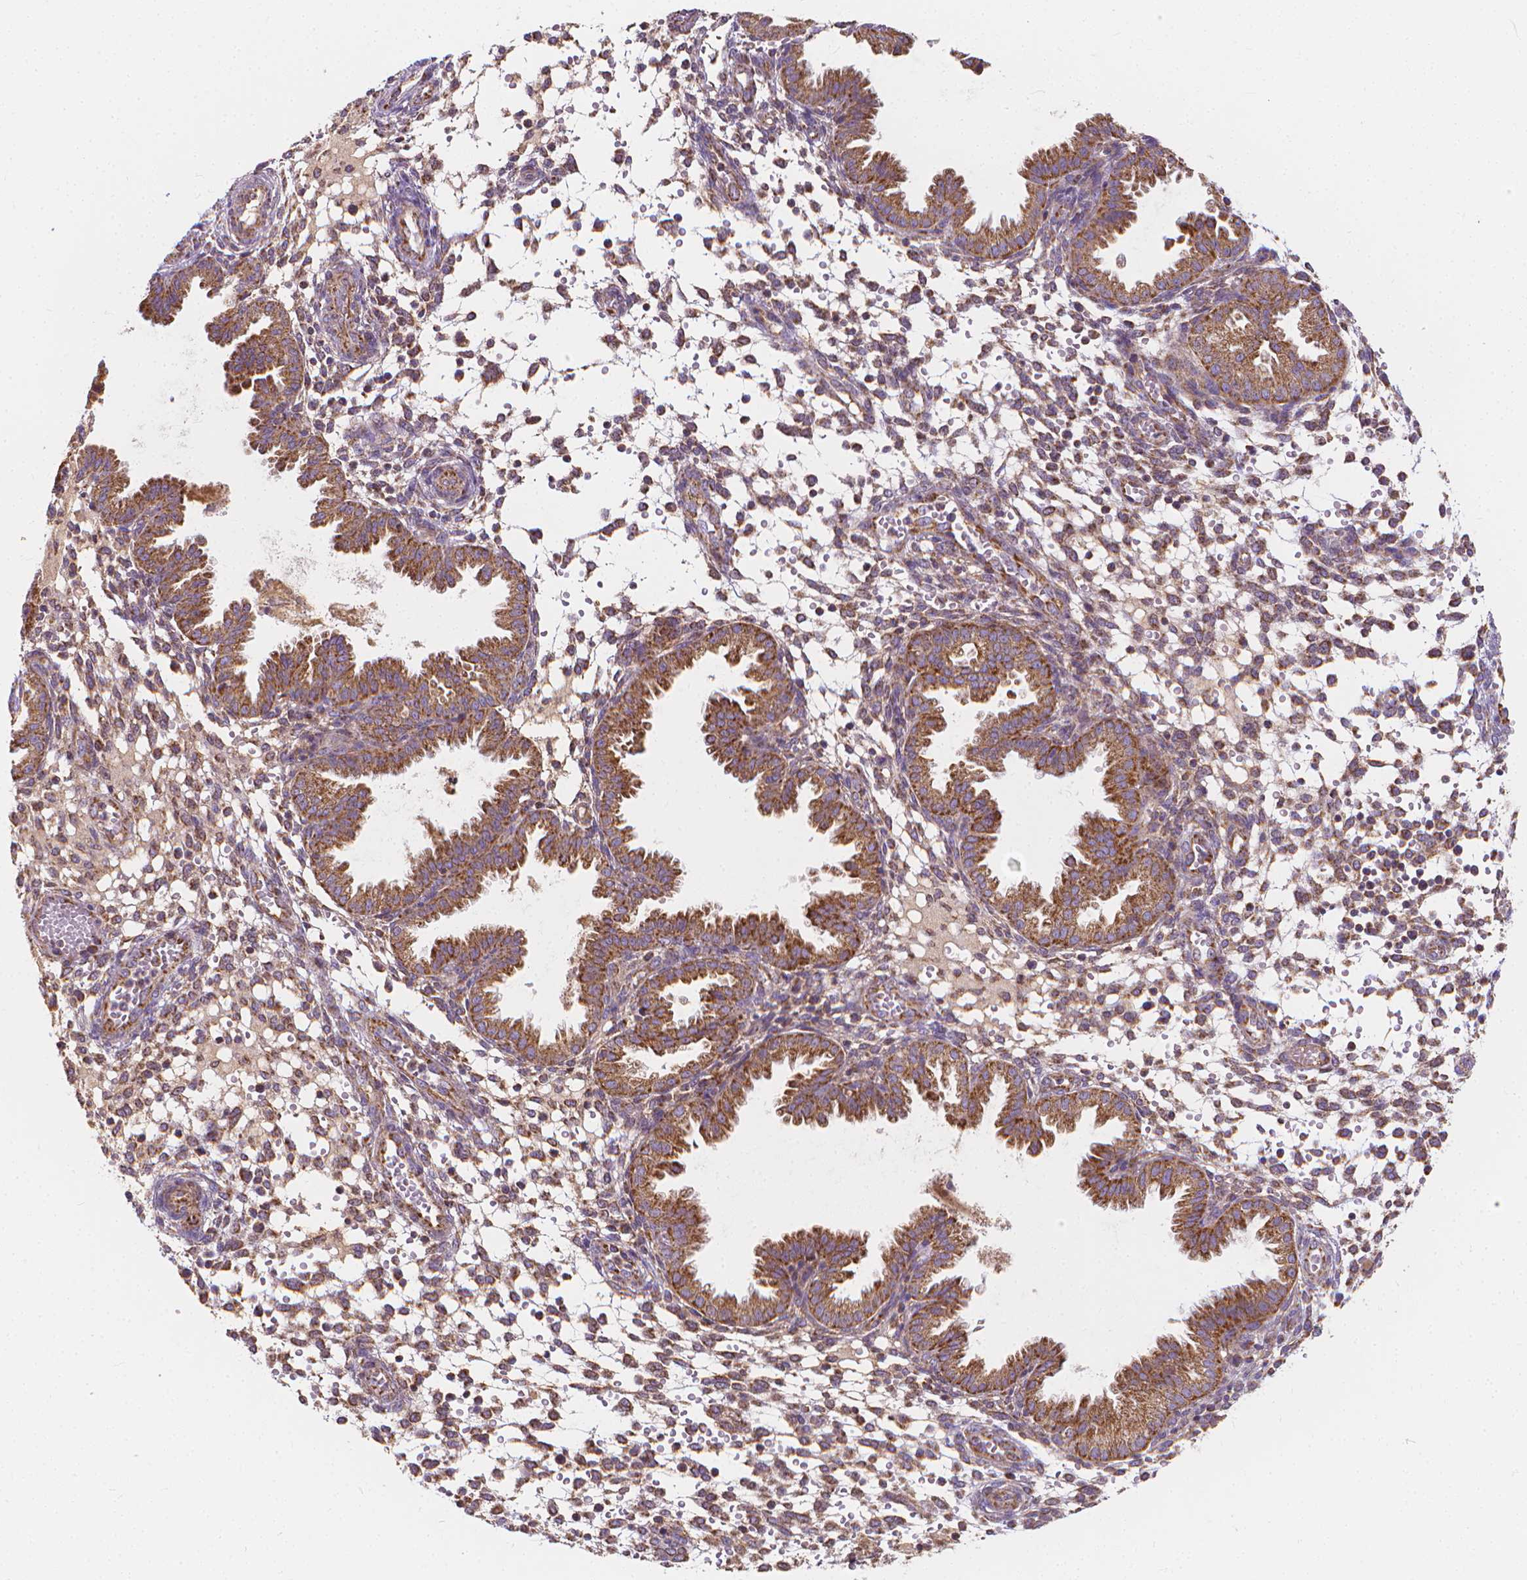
{"staining": {"intensity": "moderate", "quantity": ">75%", "location": "cytoplasmic/membranous"}, "tissue": "endometrium", "cell_type": "Cells in endometrial stroma", "image_type": "normal", "snomed": [{"axis": "morphology", "description": "Normal tissue, NOS"}, {"axis": "topography", "description": "Endometrium"}], "caption": "Immunohistochemistry histopathology image of unremarkable human endometrium stained for a protein (brown), which demonstrates medium levels of moderate cytoplasmic/membranous positivity in about >75% of cells in endometrial stroma.", "gene": "SNCAIP", "patient": {"sex": "female", "age": 33}}